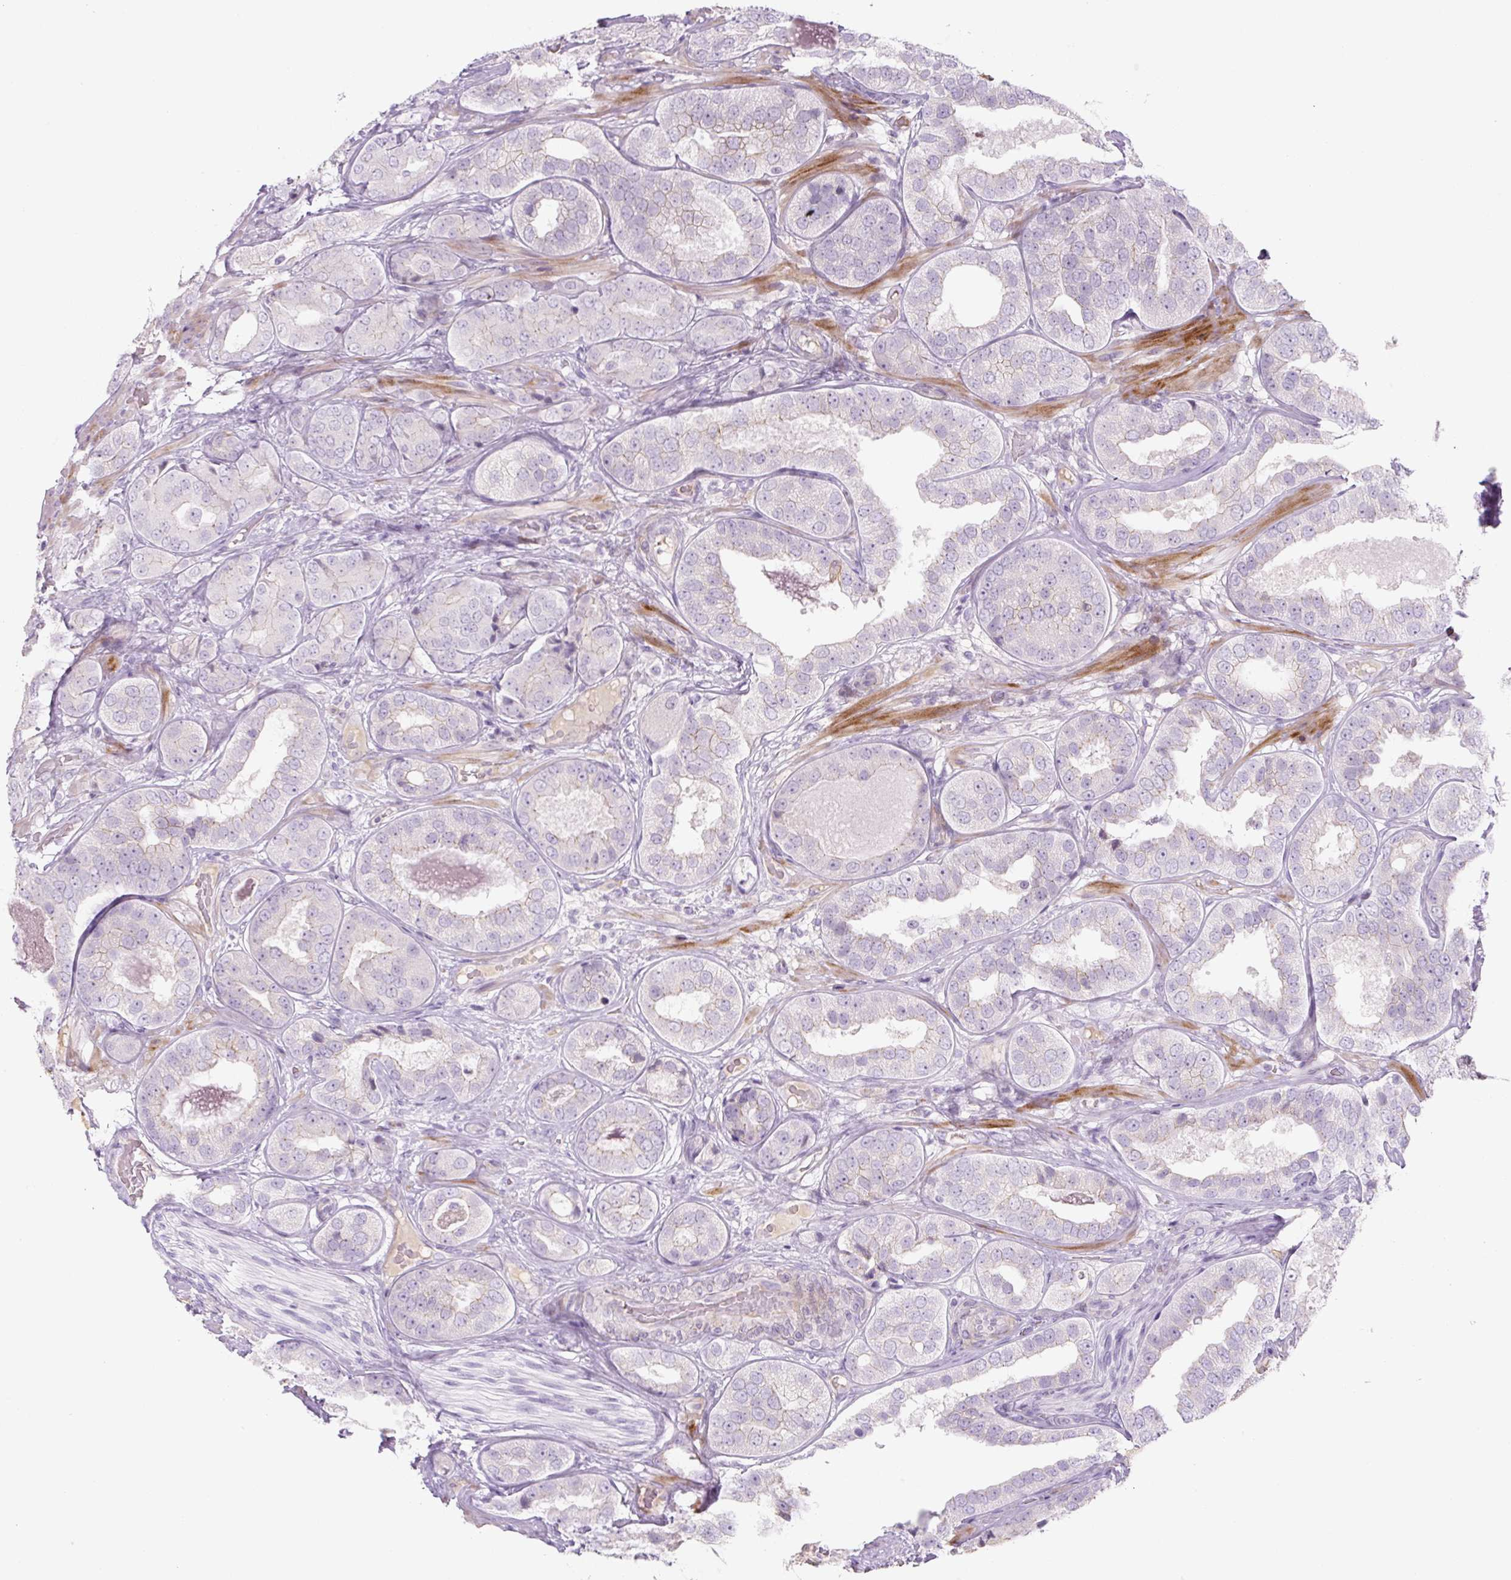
{"staining": {"intensity": "negative", "quantity": "none", "location": "none"}, "tissue": "prostate cancer", "cell_type": "Tumor cells", "image_type": "cancer", "snomed": [{"axis": "morphology", "description": "Adenocarcinoma, High grade"}, {"axis": "topography", "description": "Prostate"}], "caption": "High power microscopy histopathology image of an IHC histopathology image of prostate cancer (high-grade adenocarcinoma), revealing no significant staining in tumor cells. Nuclei are stained in blue.", "gene": "PRM1", "patient": {"sex": "male", "age": 63}}